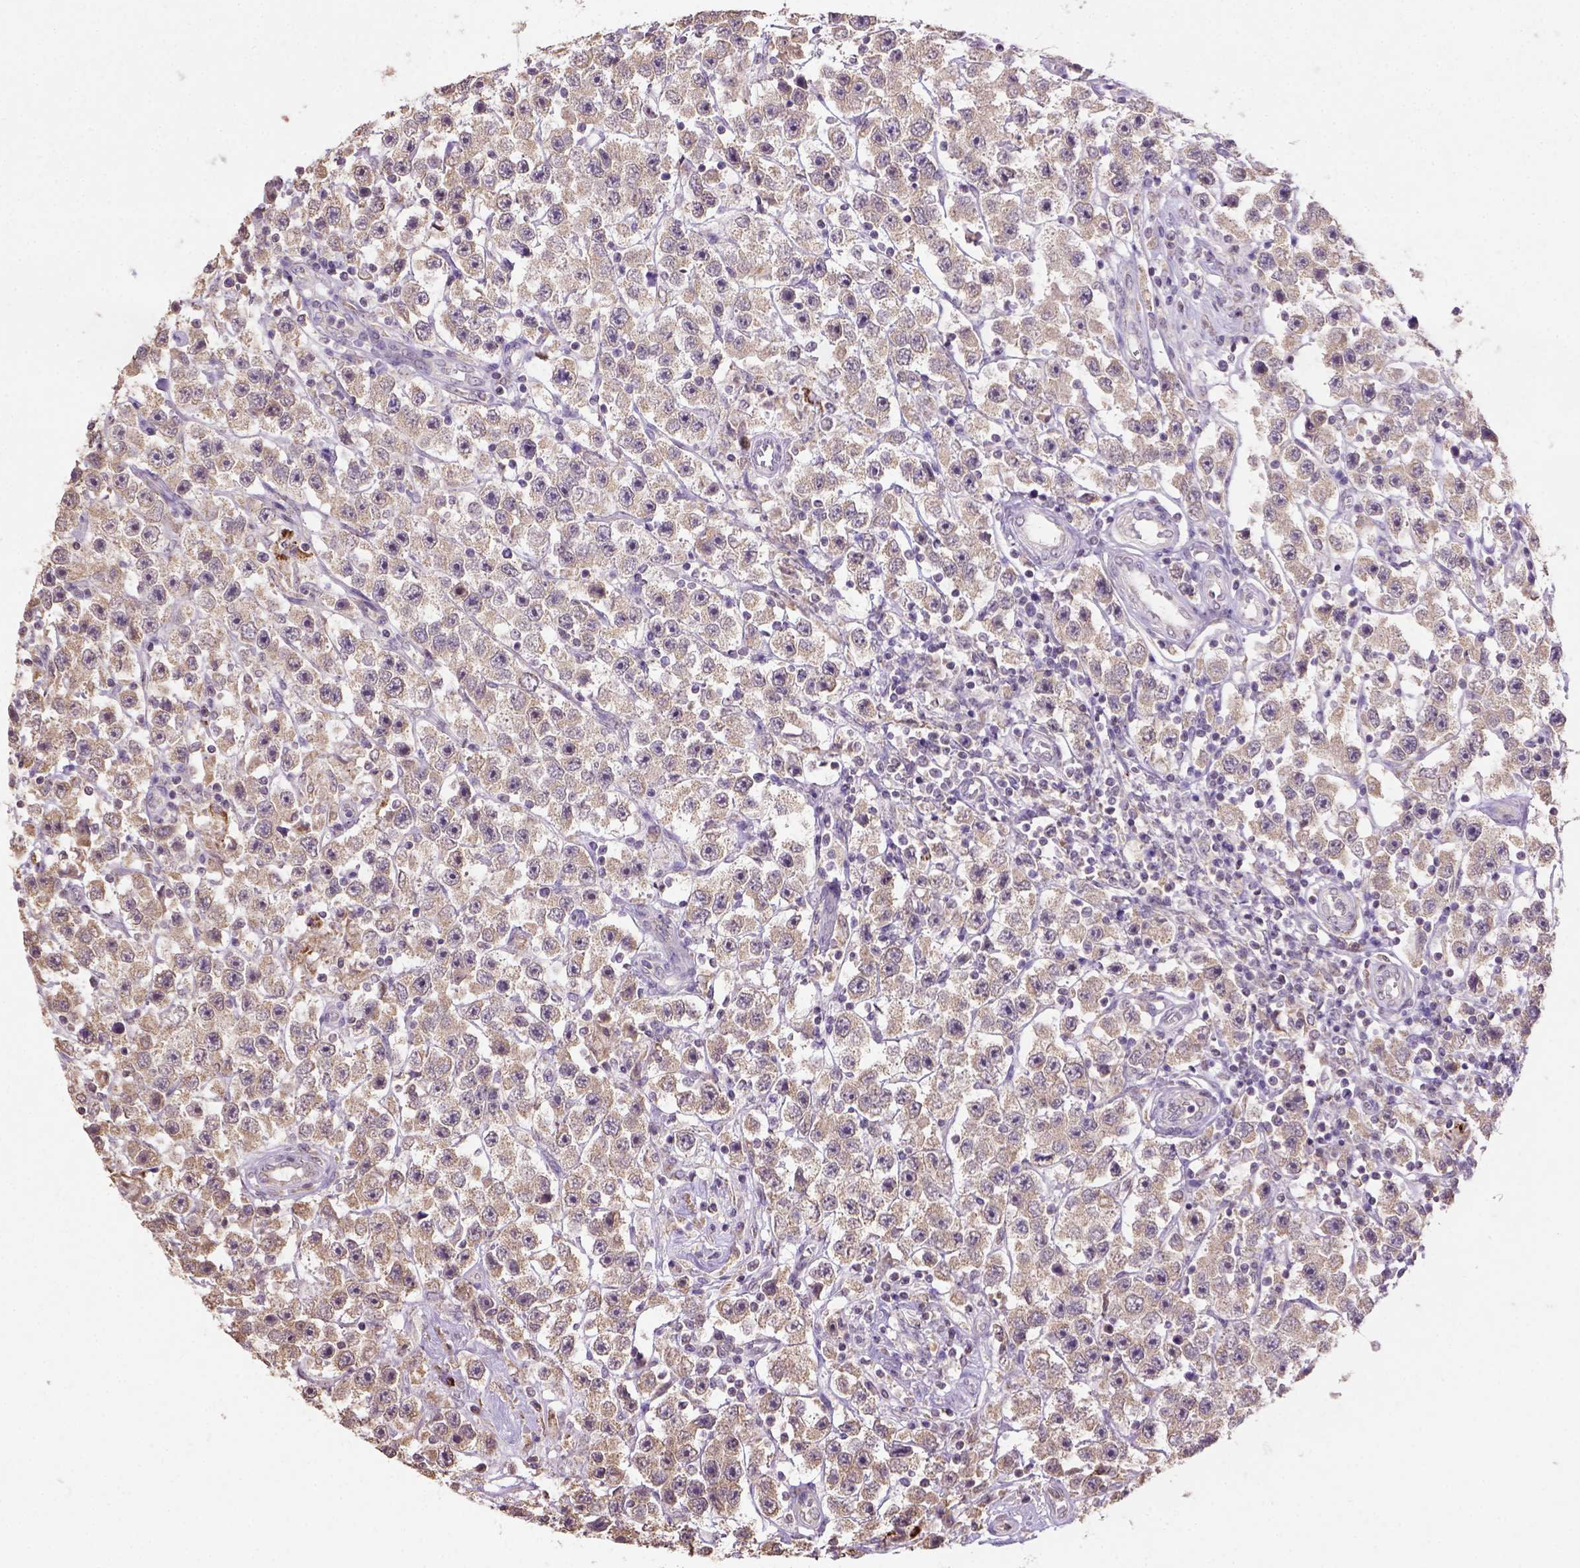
{"staining": {"intensity": "moderate", "quantity": "<25%", "location": "cytoplasmic/membranous"}, "tissue": "testis cancer", "cell_type": "Tumor cells", "image_type": "cancer", "snomed": [{"axis": "morphology", "description": "Seminoma, NOS"}, {"axis": "topography", "description": "Testis"}], "caption": "Approximately <25% of tumor cells in testis cancer show moderate cytoplasmic/membranous protein staining as visualized by brown immunohistochemical staining.", "gene": "NUDT10", "patient": {"sex": "male", "age": 45}}